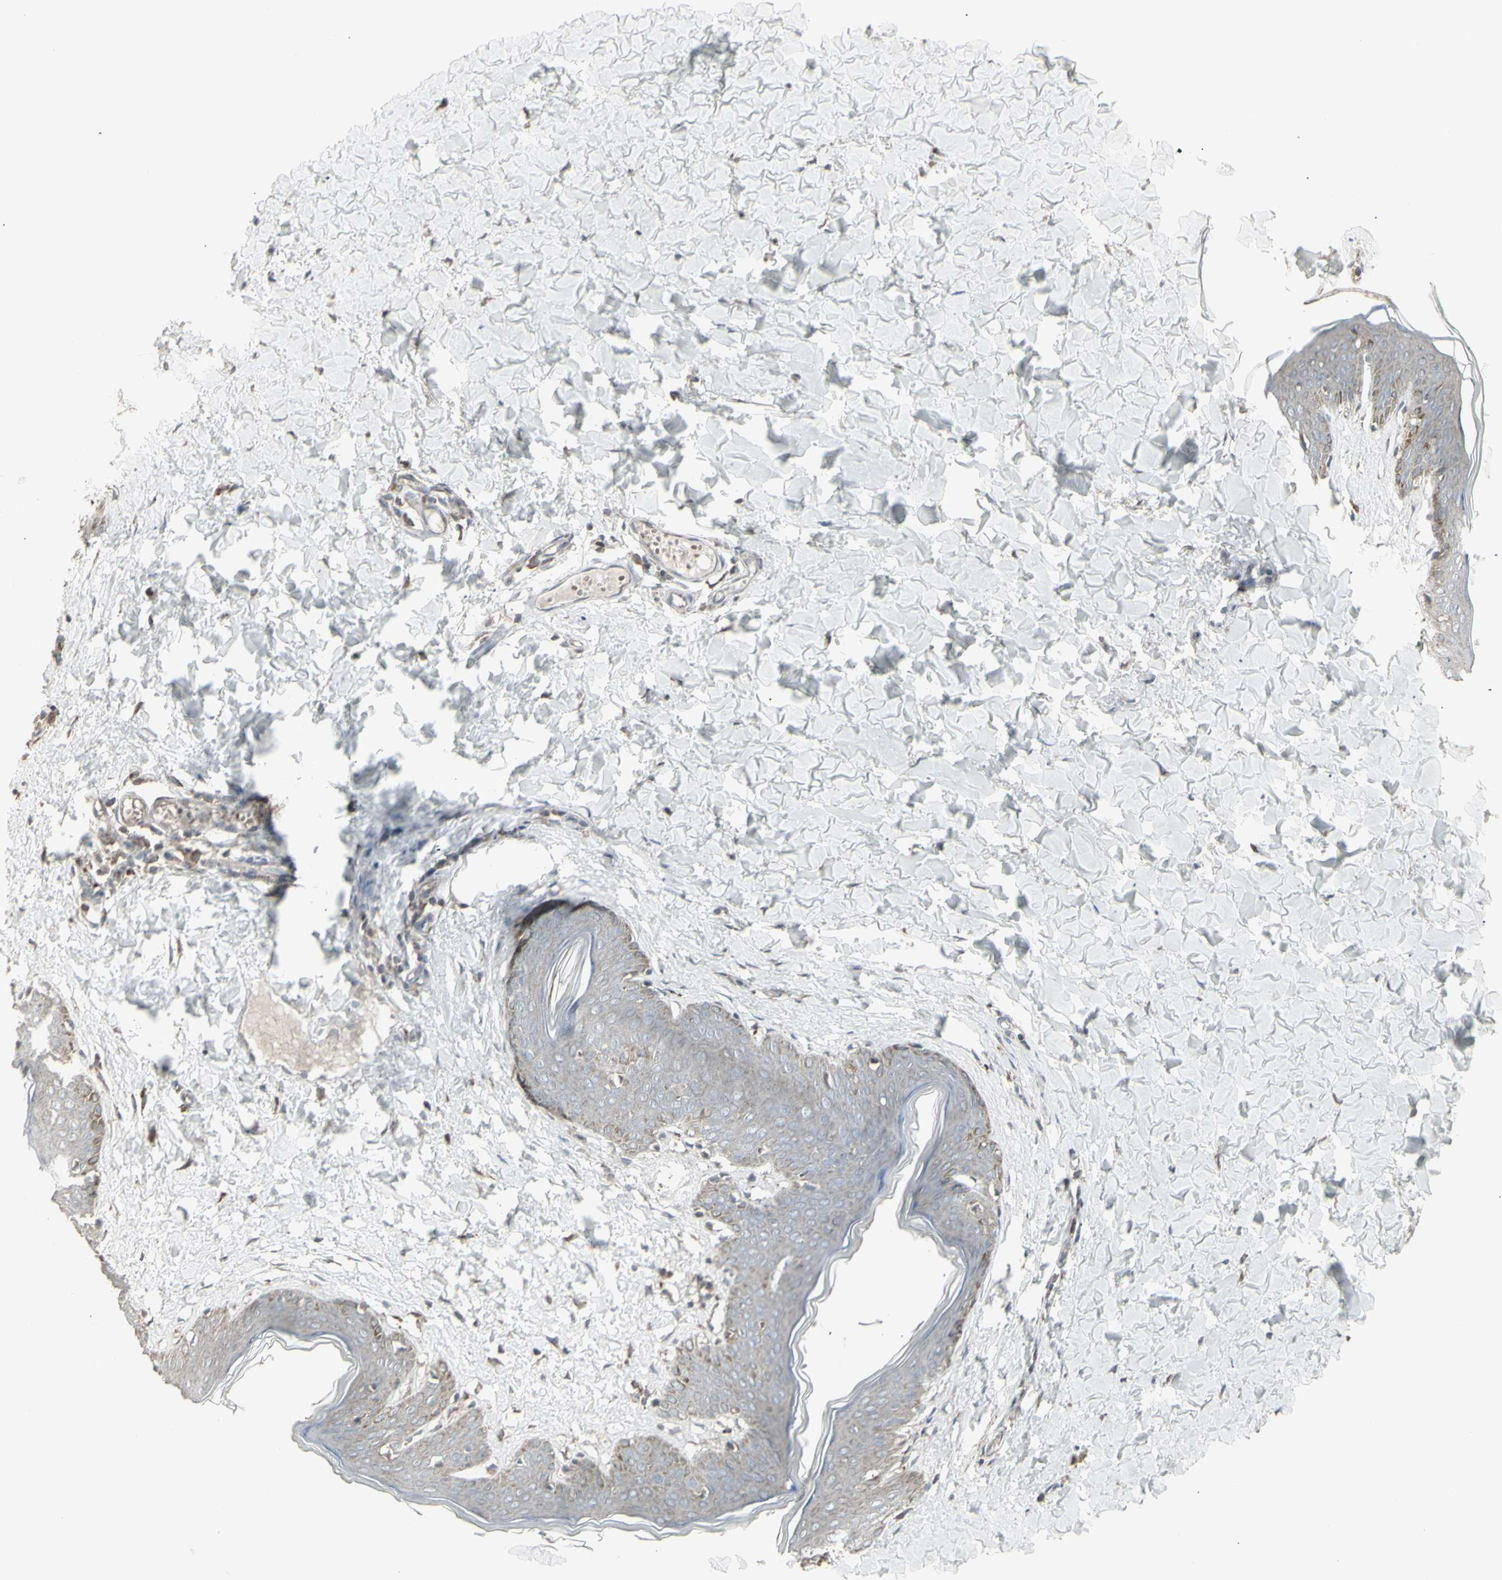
{"staining": {"intensity": "moderate", "quantity": ">75%", "location": "cytoplasmic/membranous"}, "tissue": "skin", "cell_type": "Fibroblasts", "image_type": "normal", "snomed": [{"axis": "morphology", "description": "Normal tissue, NOS"}, {"axis": "topography", "description": "Skin"}], "caption": "Skin stained for a protein (brown) displays moderate cytoplasmic/membranous positive positivity in approximately >75% of fibroblasts.", "gene": "RNASEL", "patient": {"sex": "female", "age": 17}}